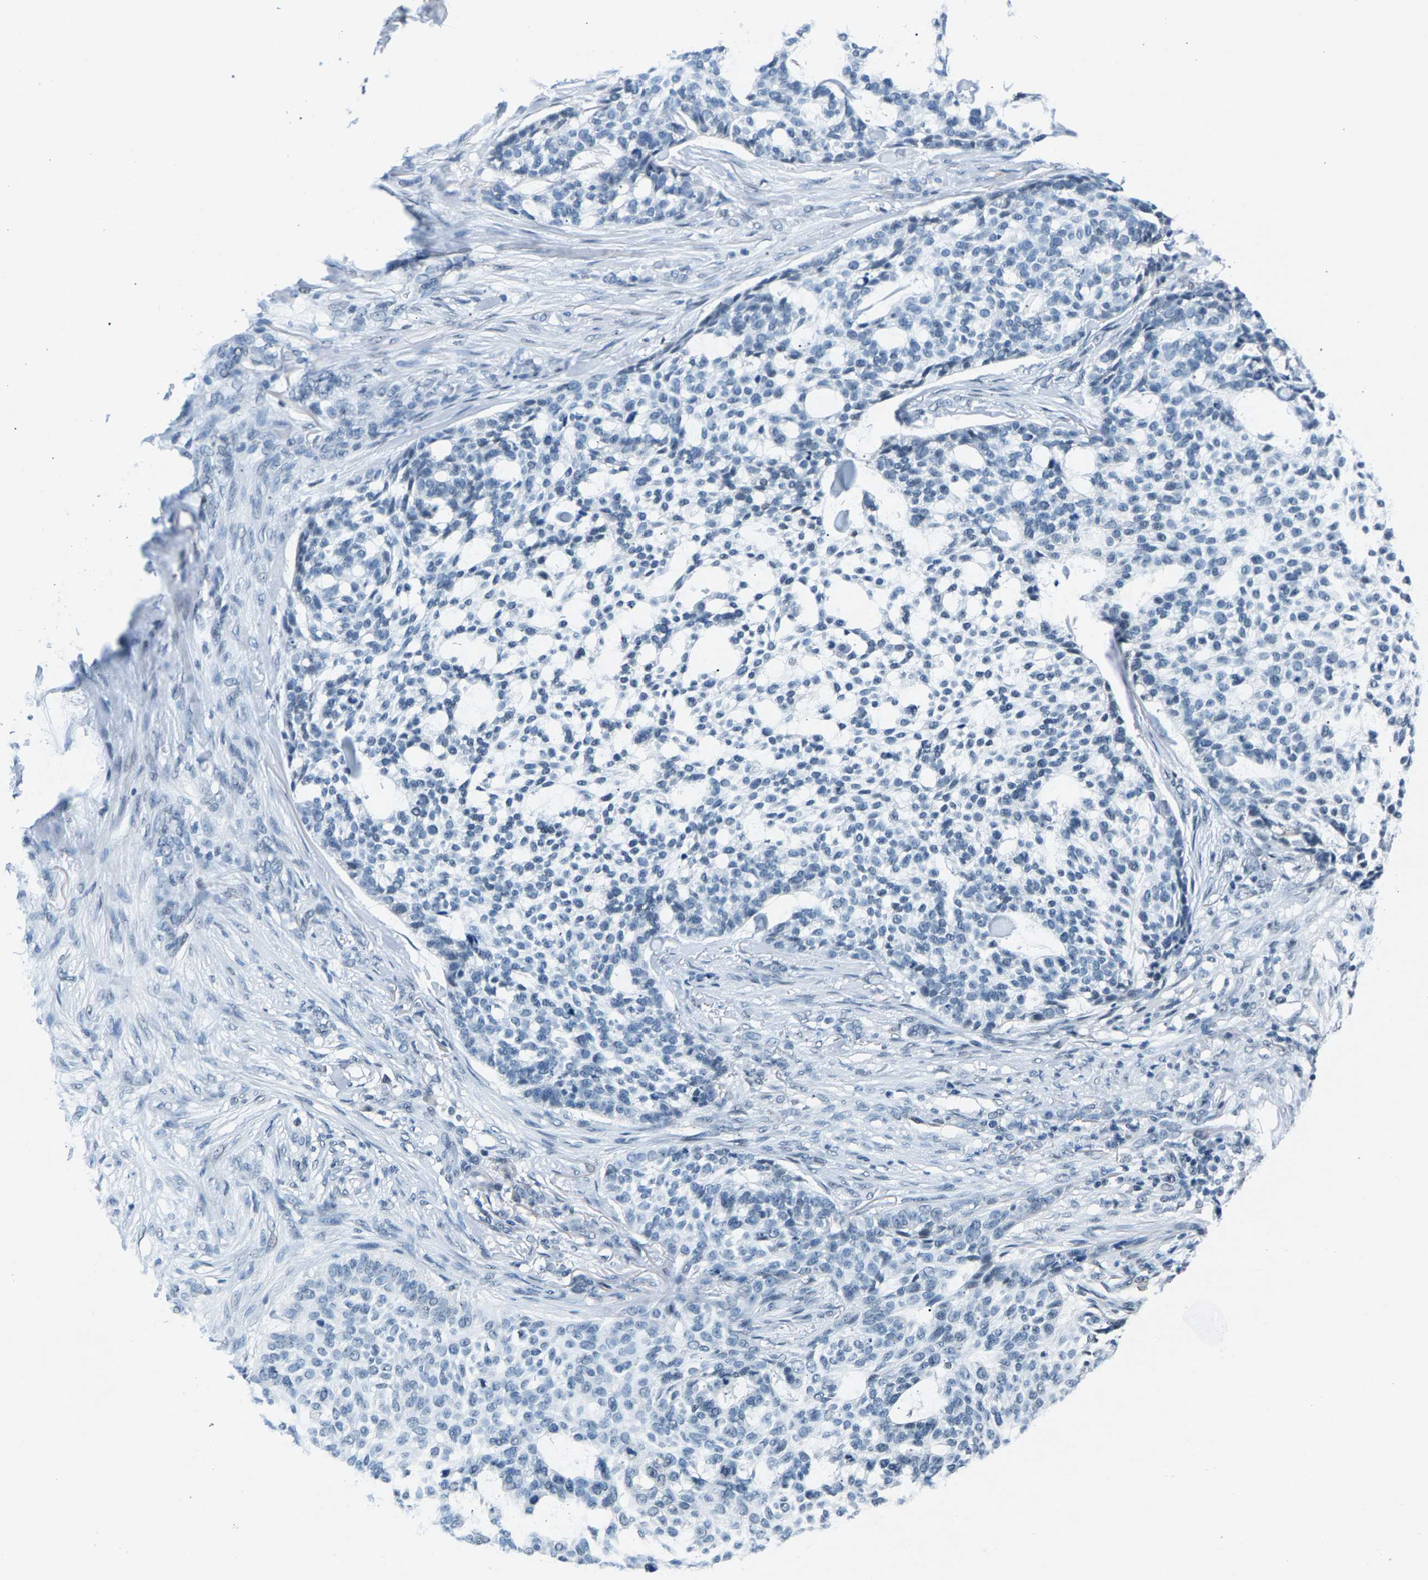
{"staining": {"intensity": "negative", "quantity": "none", "location": "none"}, "tissue": "skin cancer", "cell_type": "Tumor cells", "image_type": "cancer", "snomed": [{"axis": "morphology", "description": "Basal cell carcinoma"}, {"axis": "topography", "description": "Skin"}], "caption": "This image is of skin basal cell carcinoma stained with immunohistochemistry (IHC) to label a protein in brown with the nuclei are counter-stained blue. There is no staining in tumor cells. (DAB IHC visualized using brightfield microscopy, high magnification).", "gene": "ATF2", "patient": {"sex": "female", "age": 64}}